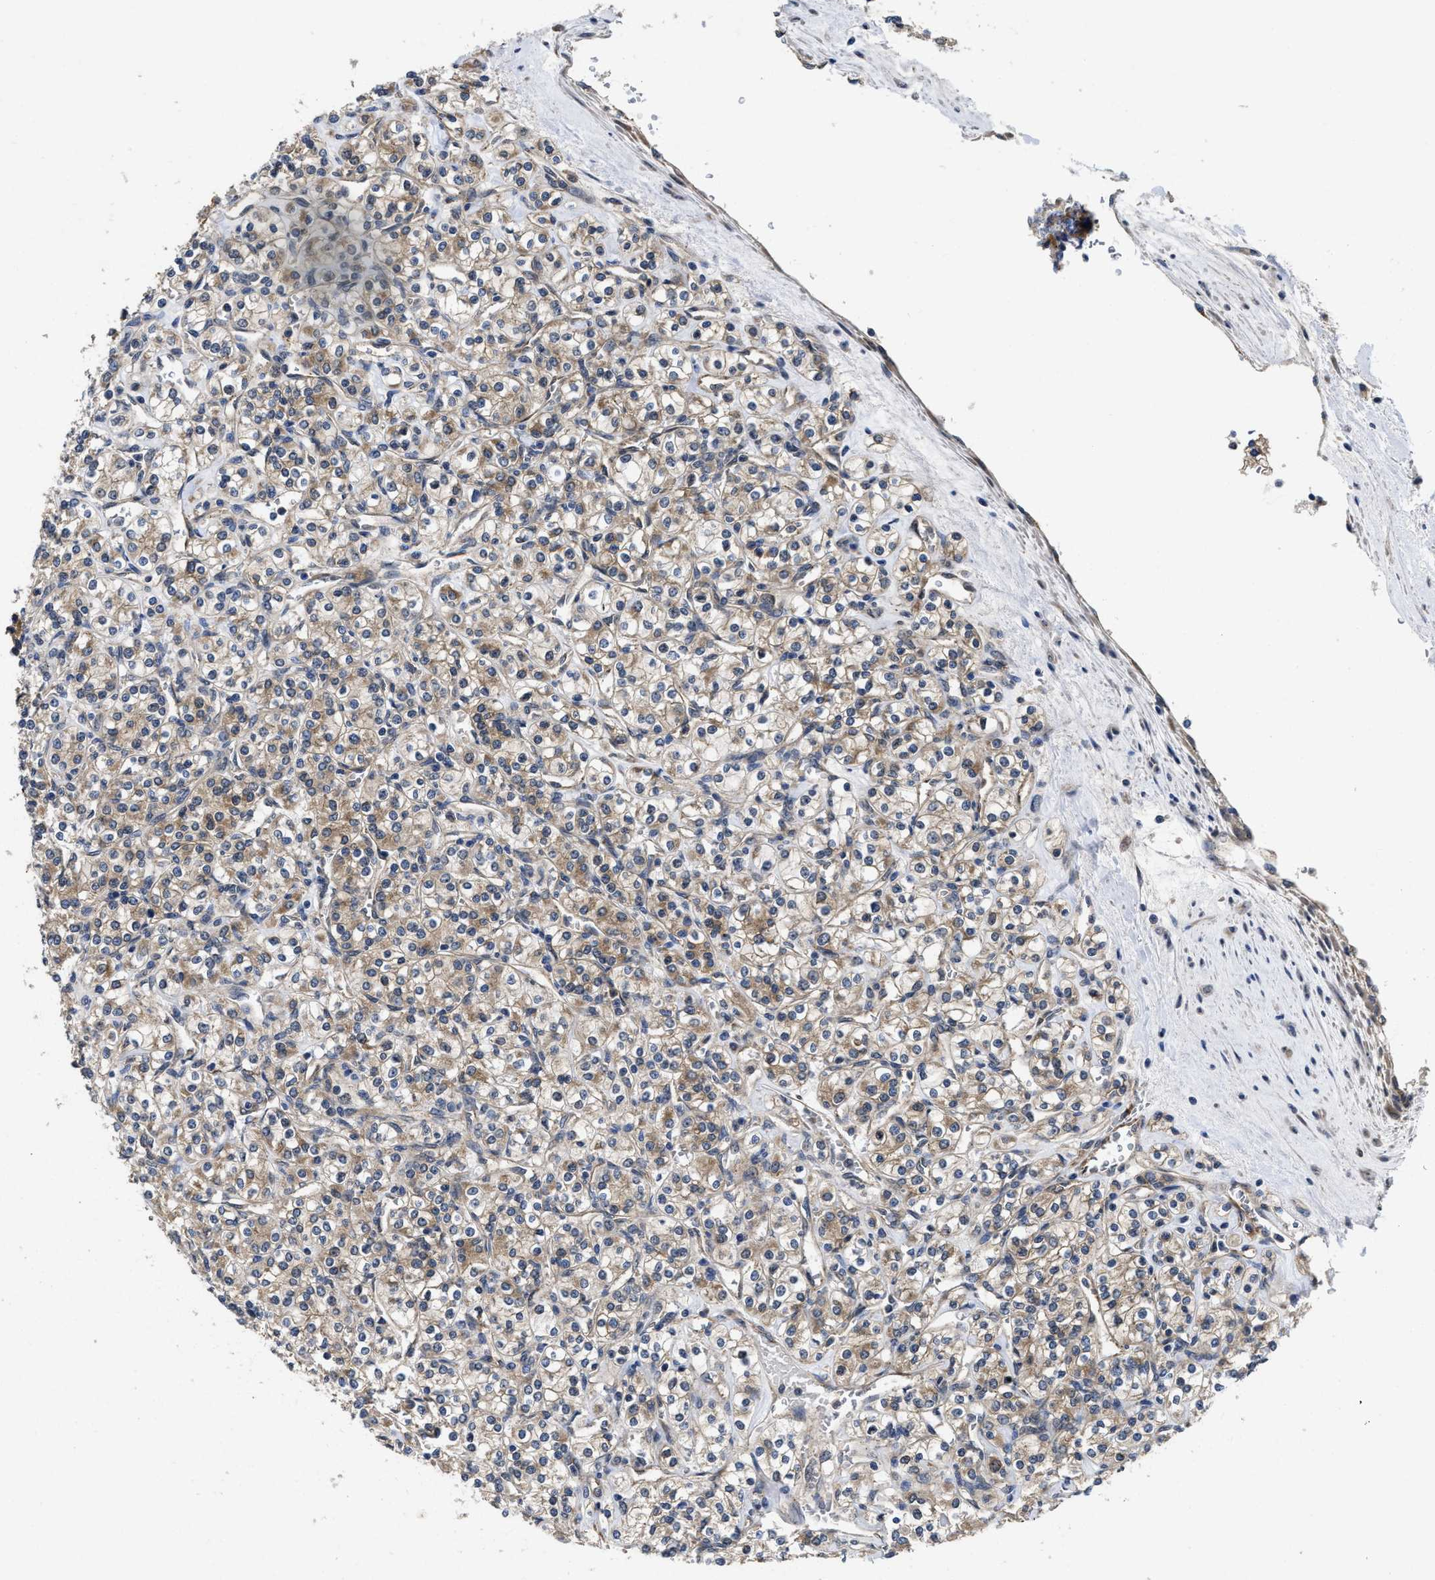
{"staining": {"intensity": "weak", "quantity": ">75%", "location": "cytoplasmic/membranous"}, "tissue": "renal cancer", "cell_type": "Tumor cells", "image_type": "cancer", "snomed": [{"axis": "morphology", "description": "Adenocarcinoma, NOS"}, {"axis": "topography", "description": "Kidney"}], "caption": "Immunohistochemical staining of renal cancer (adenocarcinoma) reveals weak cytoplasmic/membranous protein staining in approximately >75% of tumor cells.", "gene": "PKD2", "patient": {"sex": "male", "age": 77}}